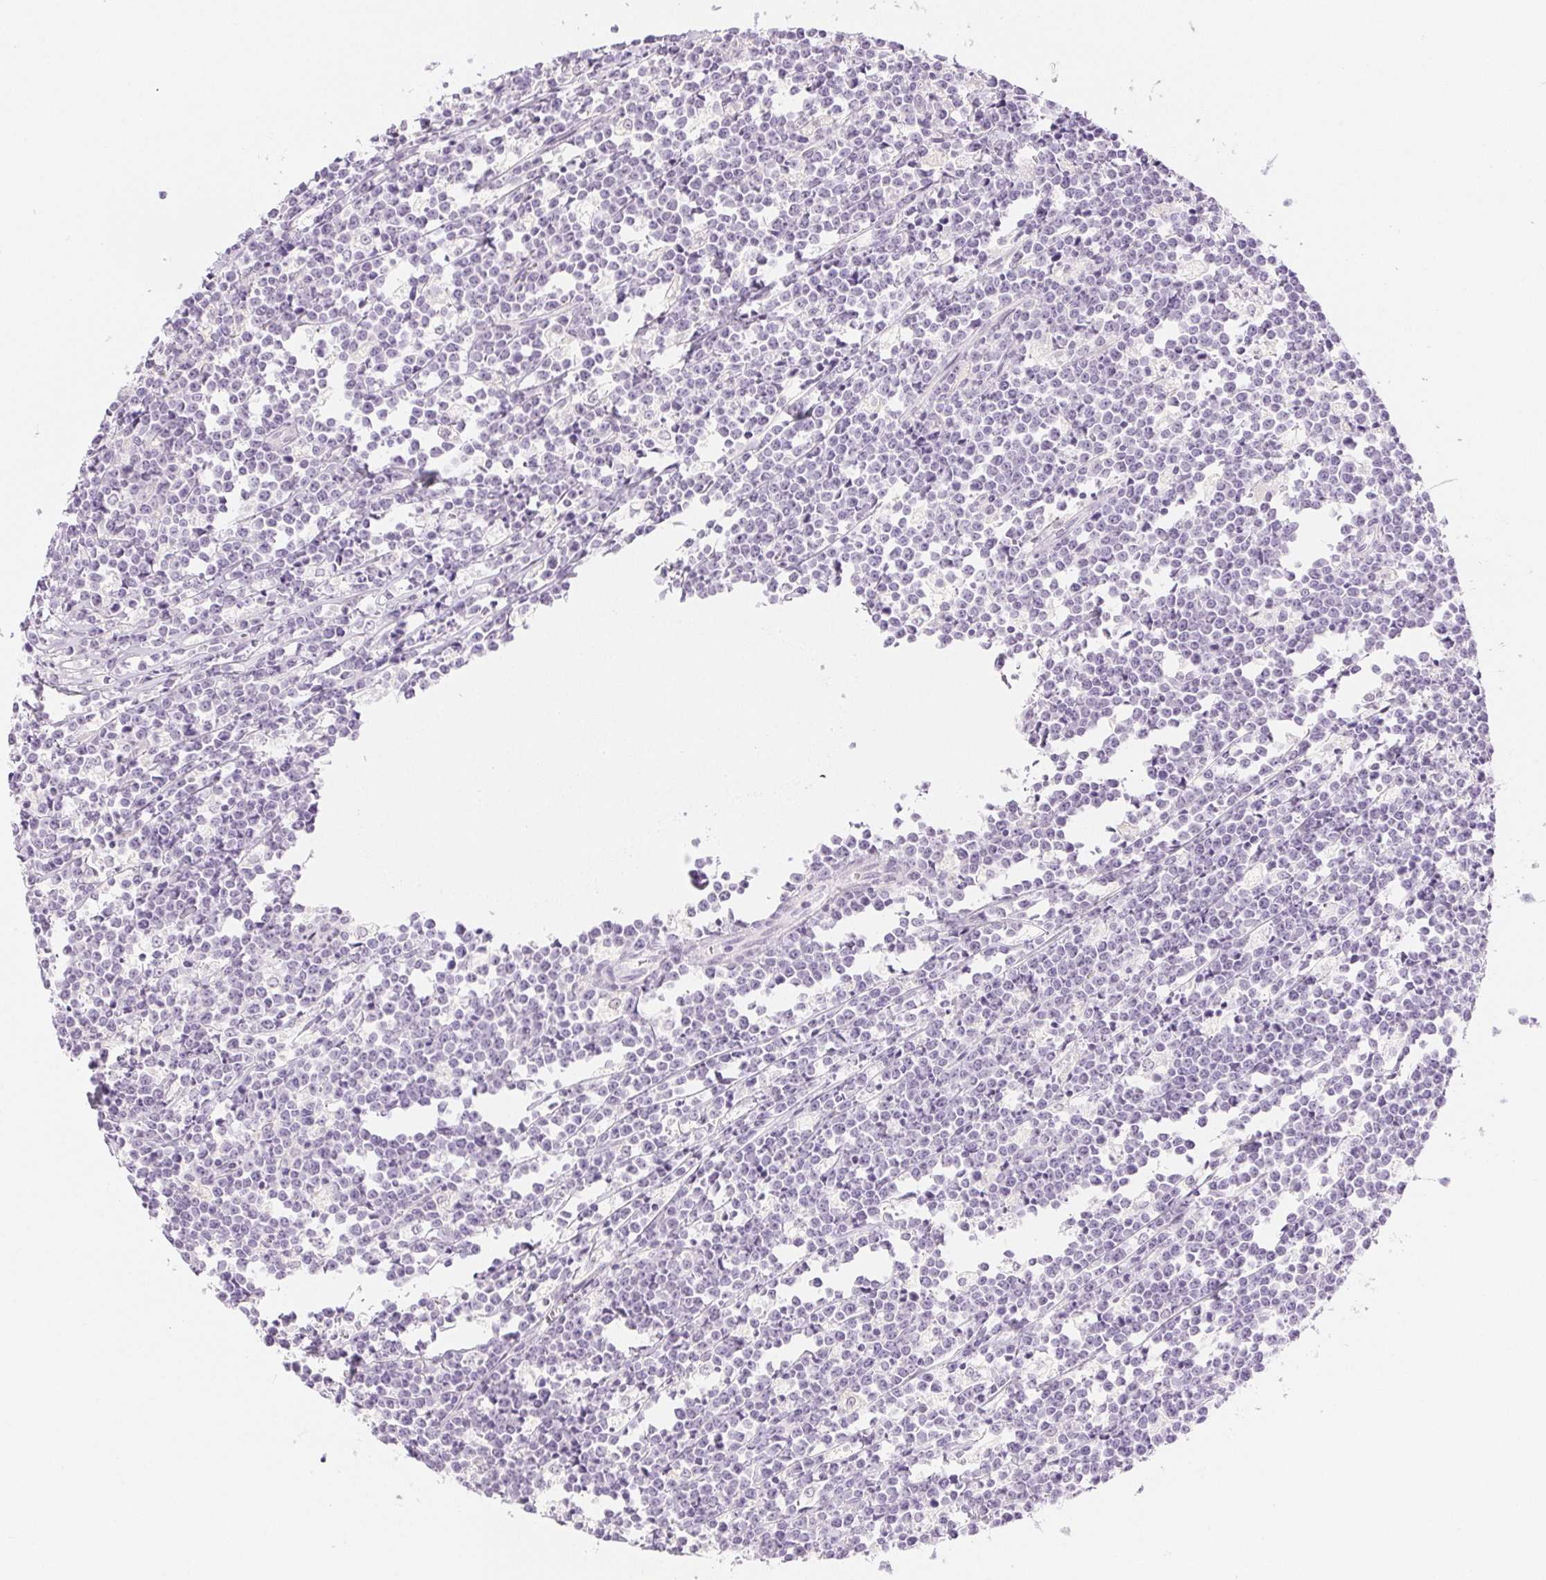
{"staining": {"intensity": "negative", "quantity": "none", "location": "none"}, "tissue": "lymphoma", "cell_type": "Tumor cells", "image_type": "cancer", "snomed": [{"axis": "morphology", "description": "Malignant lymphoma, non-Hodgkin's type, High grade"}, {"axis": "topography", "description": "Small intestine"}], "caption": "This is a image of IHC staining of high-grade malignant lymphoma, non-Hodgkin's type, which shows no staining in tumor cells.", "gene": "SLC5A2", "patient": {"sex": "female", "age": 56}}